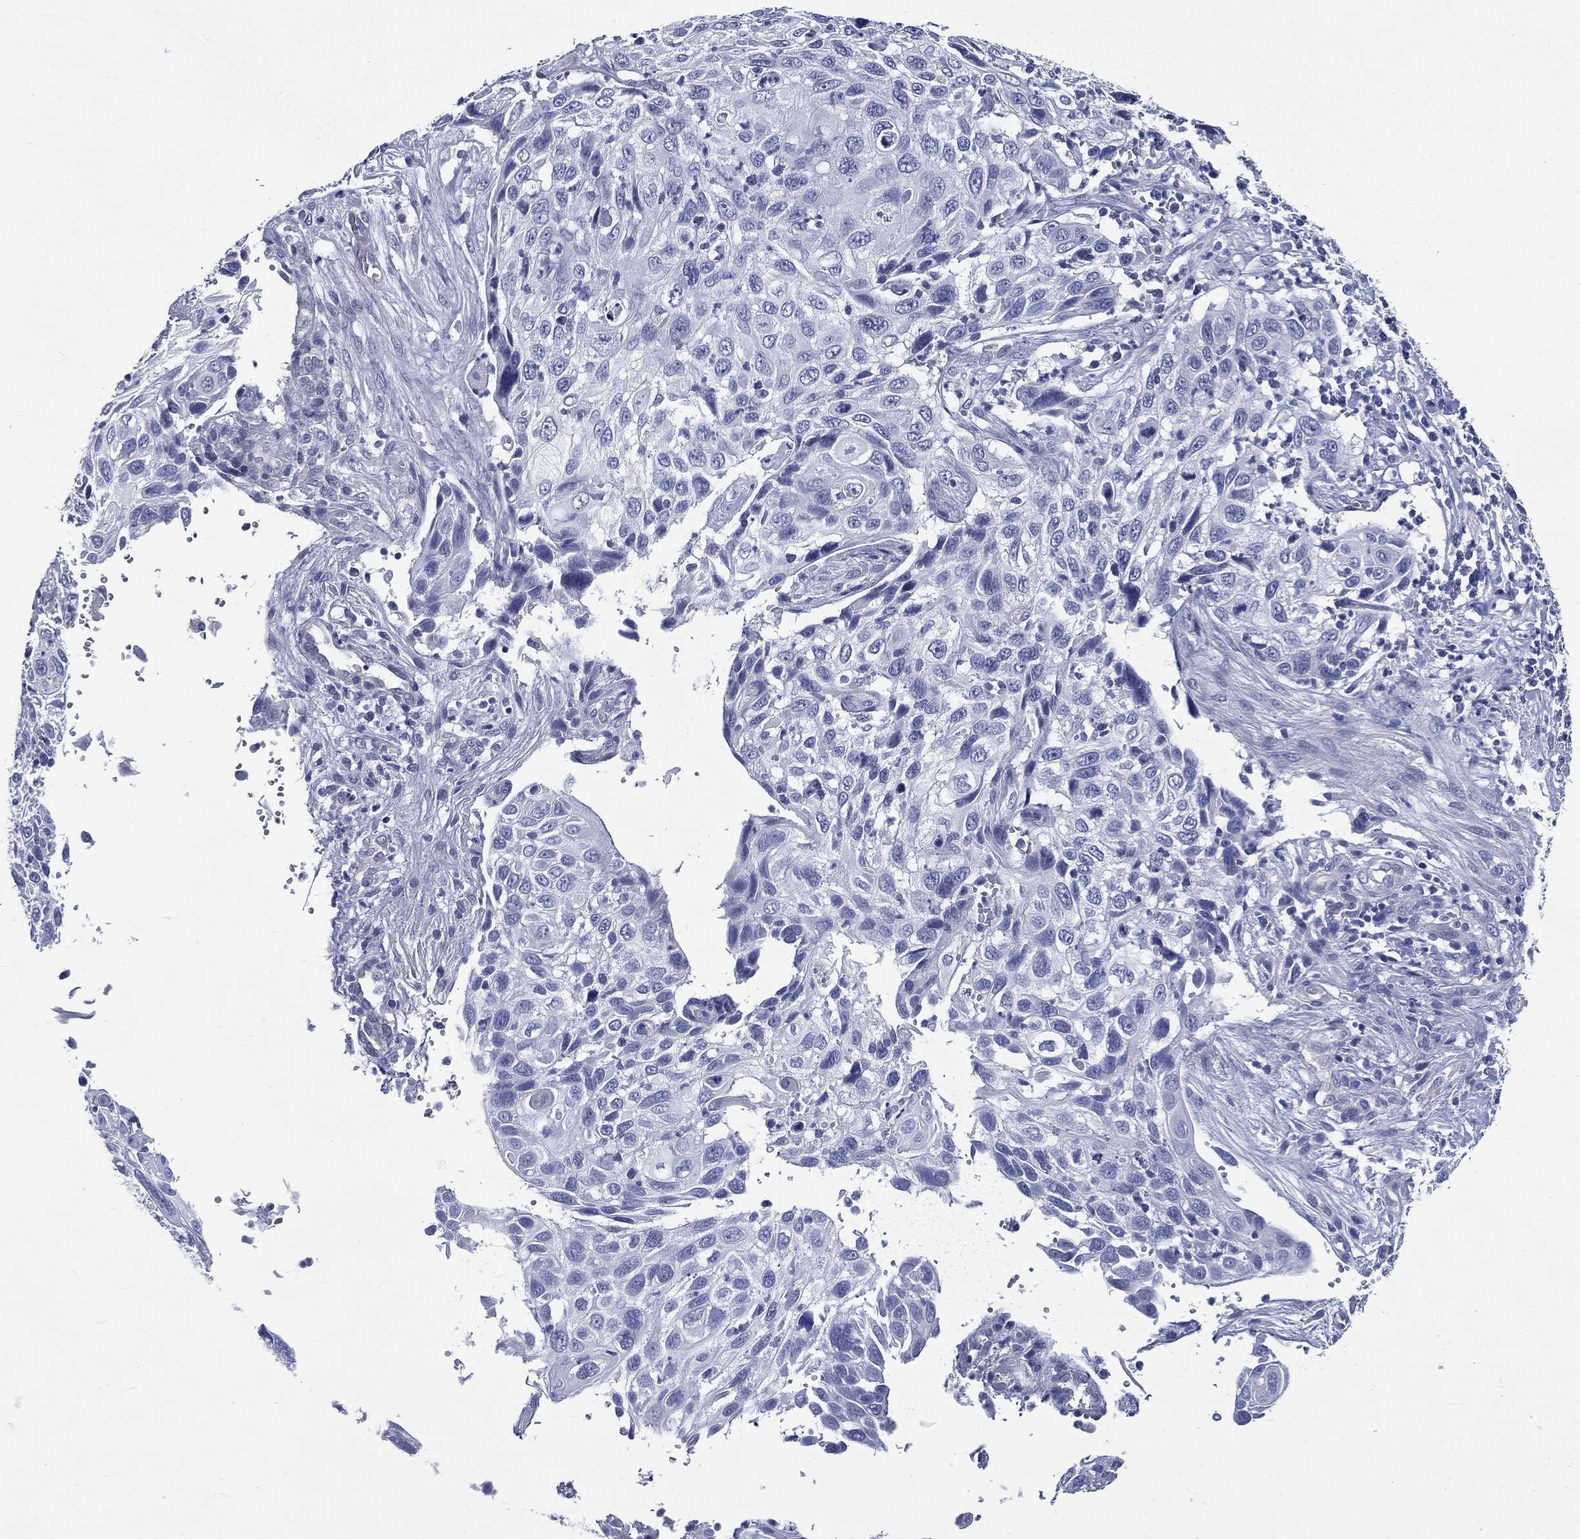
{"staining": {"intensity": "negative", "quantity": "none", "location": "none"}, "tissue": "cervical cancer", "cell_type": "Tumor cells", "image_type": "cancer", "snomed": [{"axis": "morphology", "description": "Squamous cell carcinoma, NOS"}, {"axis": "topography", "description": "Cervix"}], "caption": "This image is of cervical squamous cell carcinoma stained with immunohistochemistry (IHC) to label a protein in brown with the nuclei are counter-stained blue. There is no expression in tumor cells.", "gene": "DPYS", "patient": {"sex": "female", "age": 70}}